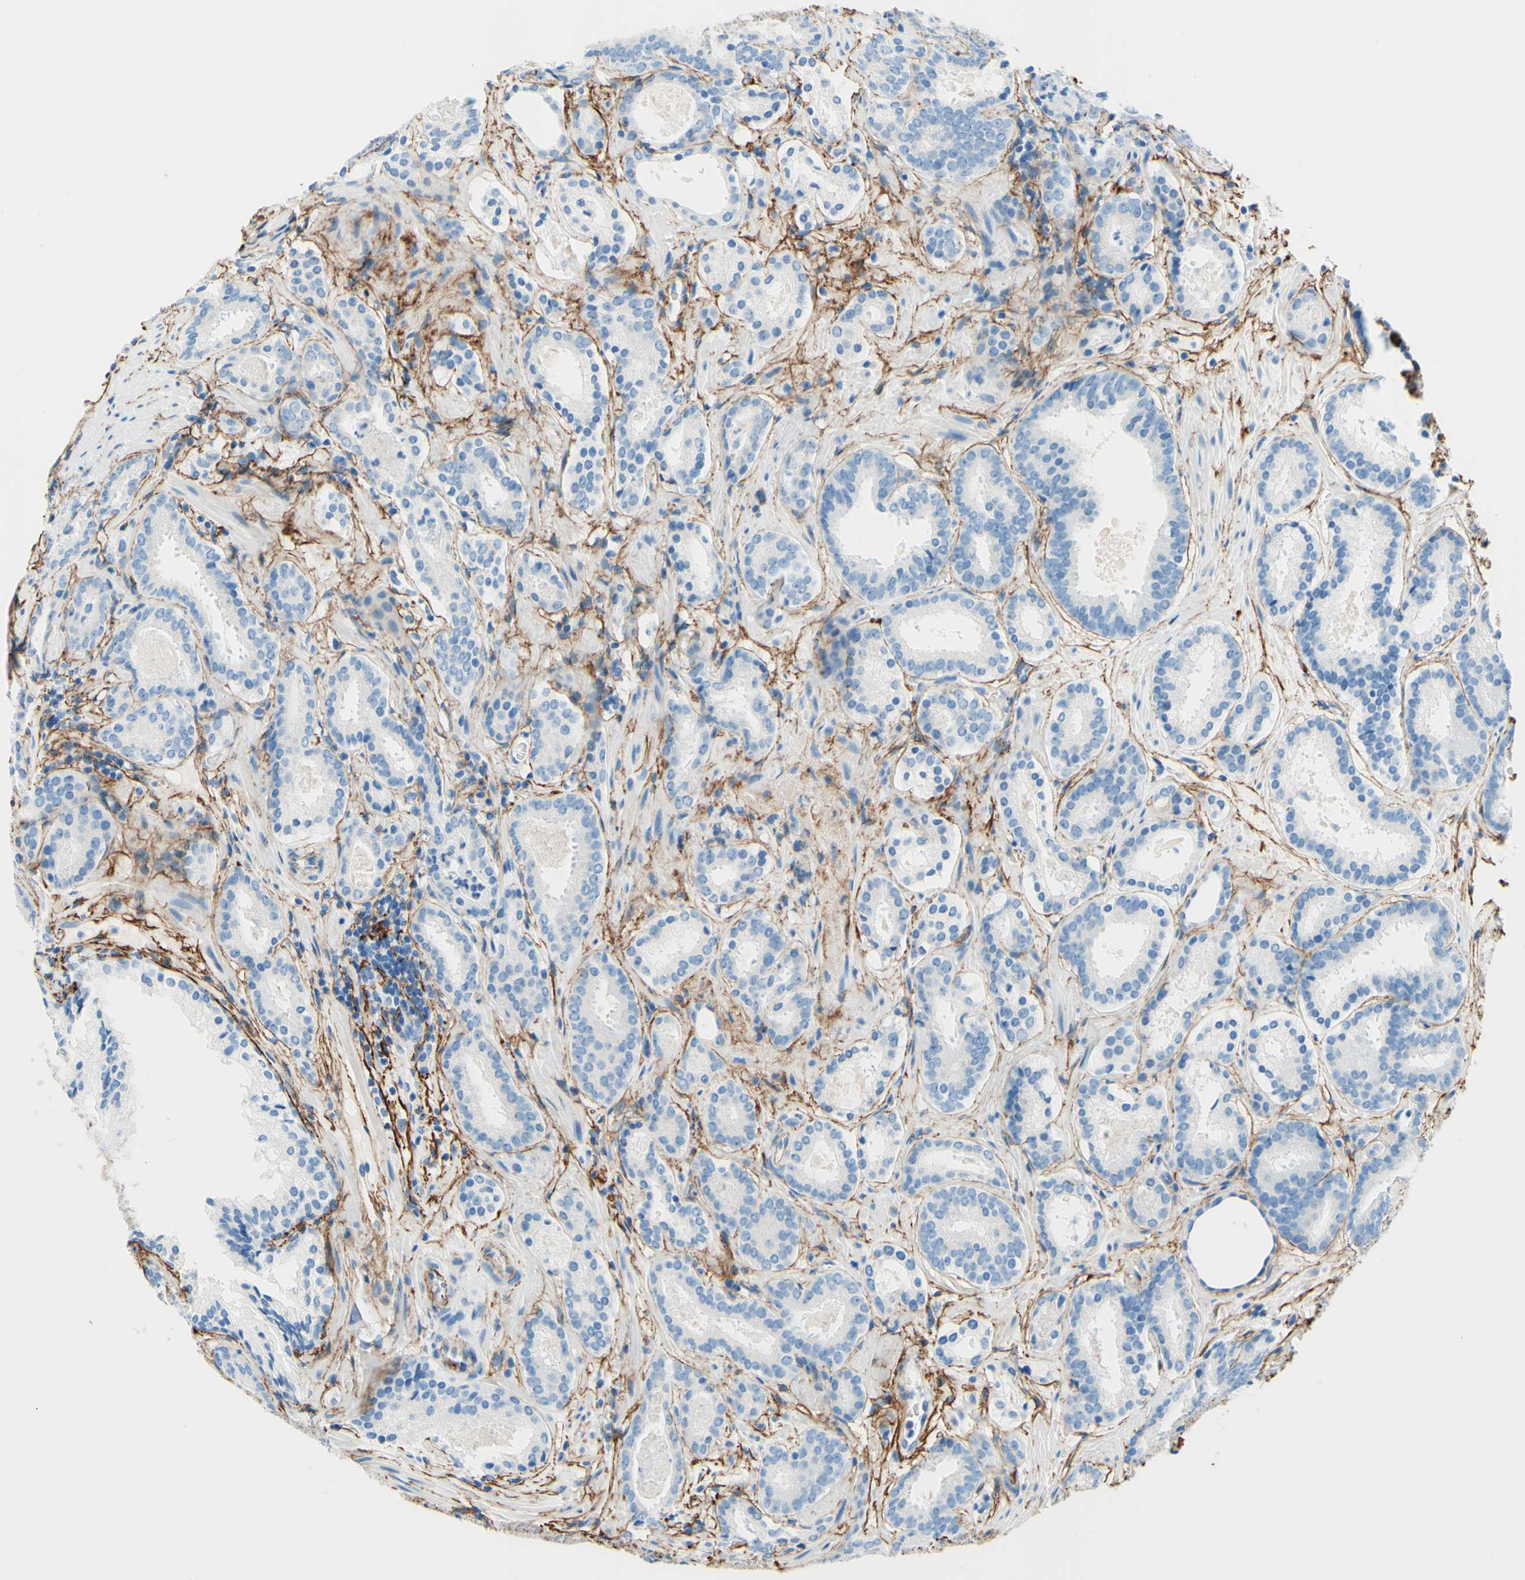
{"staining": {"intensity": "negative", "quantity": "none", "location": "none"}, "tissue": "prostate cancer", "cell_type": "Tumor cells", "image_type": "cancer", "snomed": [{"axis": "morphology", "description": "Adenocarcinoma, Low grade"}, {"axis": "topography", "description": "Prostate"}], "caption": "DAB (3,3'-diaminobenzidine) immunohistochemical staining of prostate cancer reveals no significant expression in tumor cells.", "gene": "MFAP5", "patient": {"sex": "male", "age": 69}}